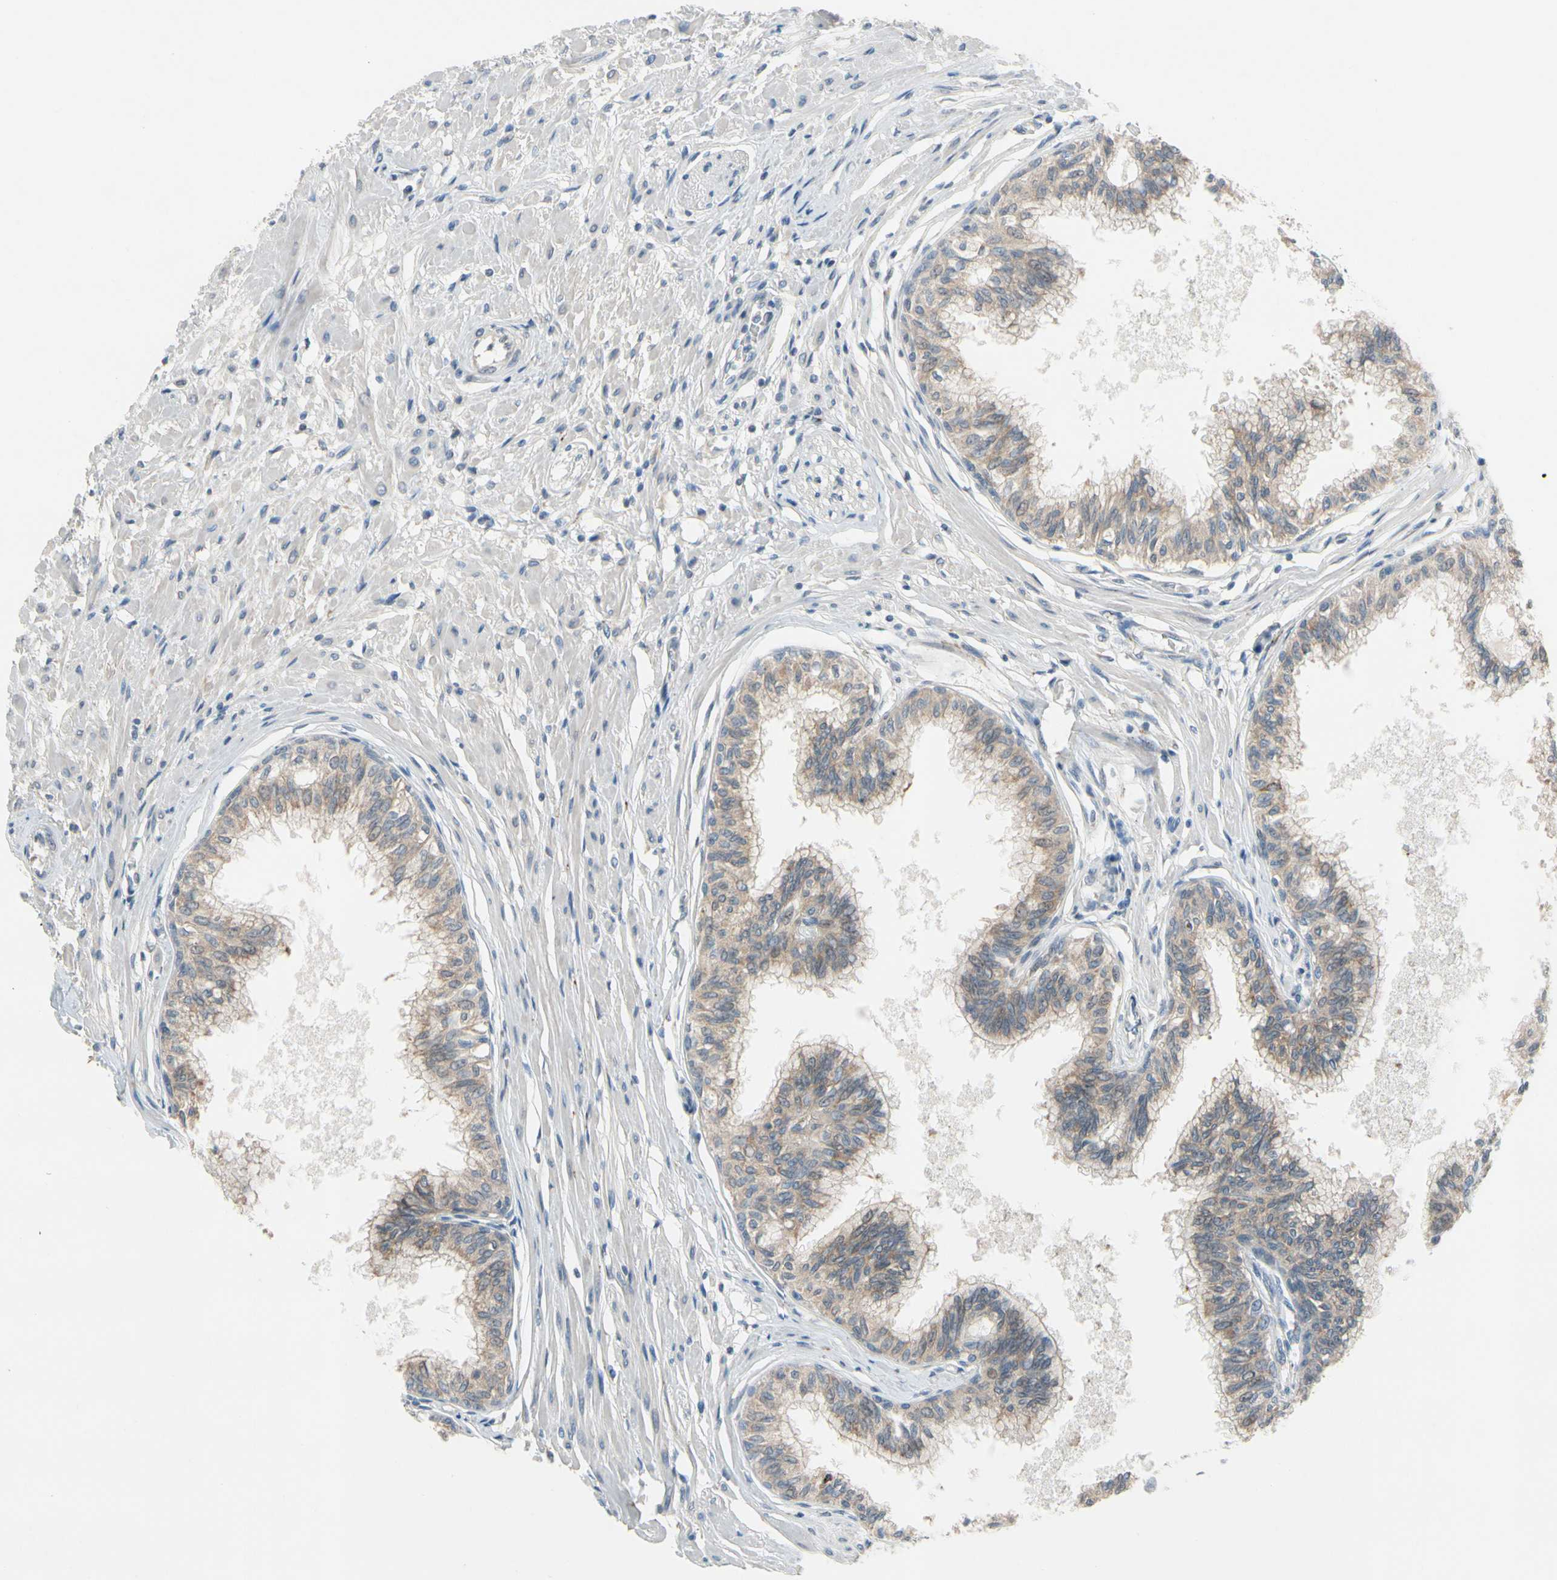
{"staining": {"intensity": "moderate", "quantity": ">75%", "location": "cytoplasmic/membranous"}, "tissue": "prostate", "cell_type": "Glandular cells", "image_type": "normal", "snomed": [{"axis": "morphology", "description": "Normal tissue, NOS"}, {"axis": "topography", "description": "Prostate"}, {"axis": "topography", "description": "Seminal veicle"}], "caption": "This is an image of IHC staining of benign prostate, which shows moderate staining in the cytoplasmic/membranous of glandular cells.", "gene": "PIP5K1B", "patient": {"sex": "male", "age": 60}}